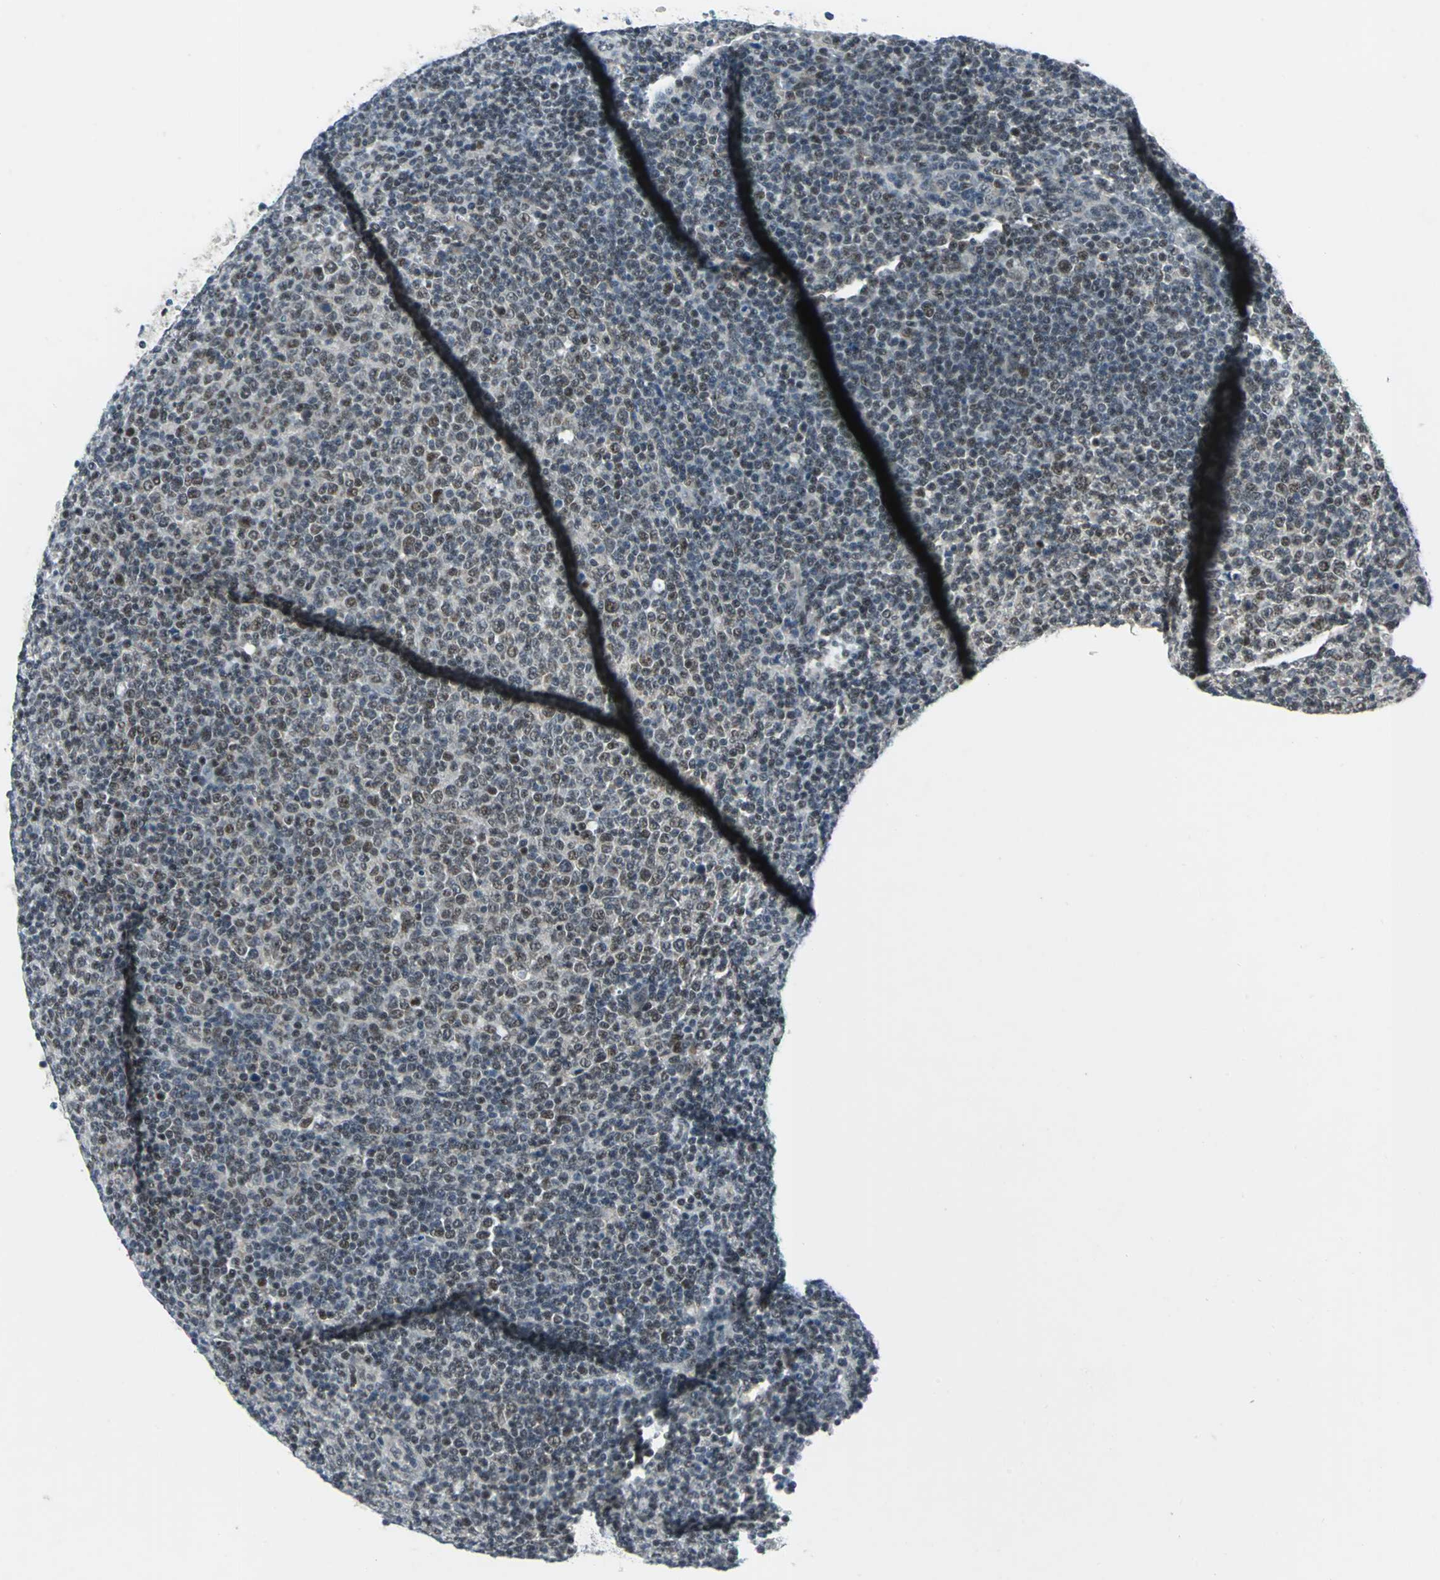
{"staining": {"intensity": "weak", "quantity": "25%-75%", "location": "cytoplasmic/membranous,nuclear"}, "tissue": "lymphoma", "cell_type": "Tumor cells", "image_type": "cancer", "snomed": [{"axis": "morphology", "description": "Malignant lymphoma, non-Hodgkin's type, Low grade"}, {"axis": "topography", "description": "Lymph node"}], "caption": "There is low levels of weak cytoplasmic/membranous and nuclear expression in tumor cells of low-grade malignant lymphoma, non-Hodgkin's type, as demonstrated by immunohistochemical staining (brown color).", "gene": "MTA1", "patient": {"sex": "male", "age": 70}}